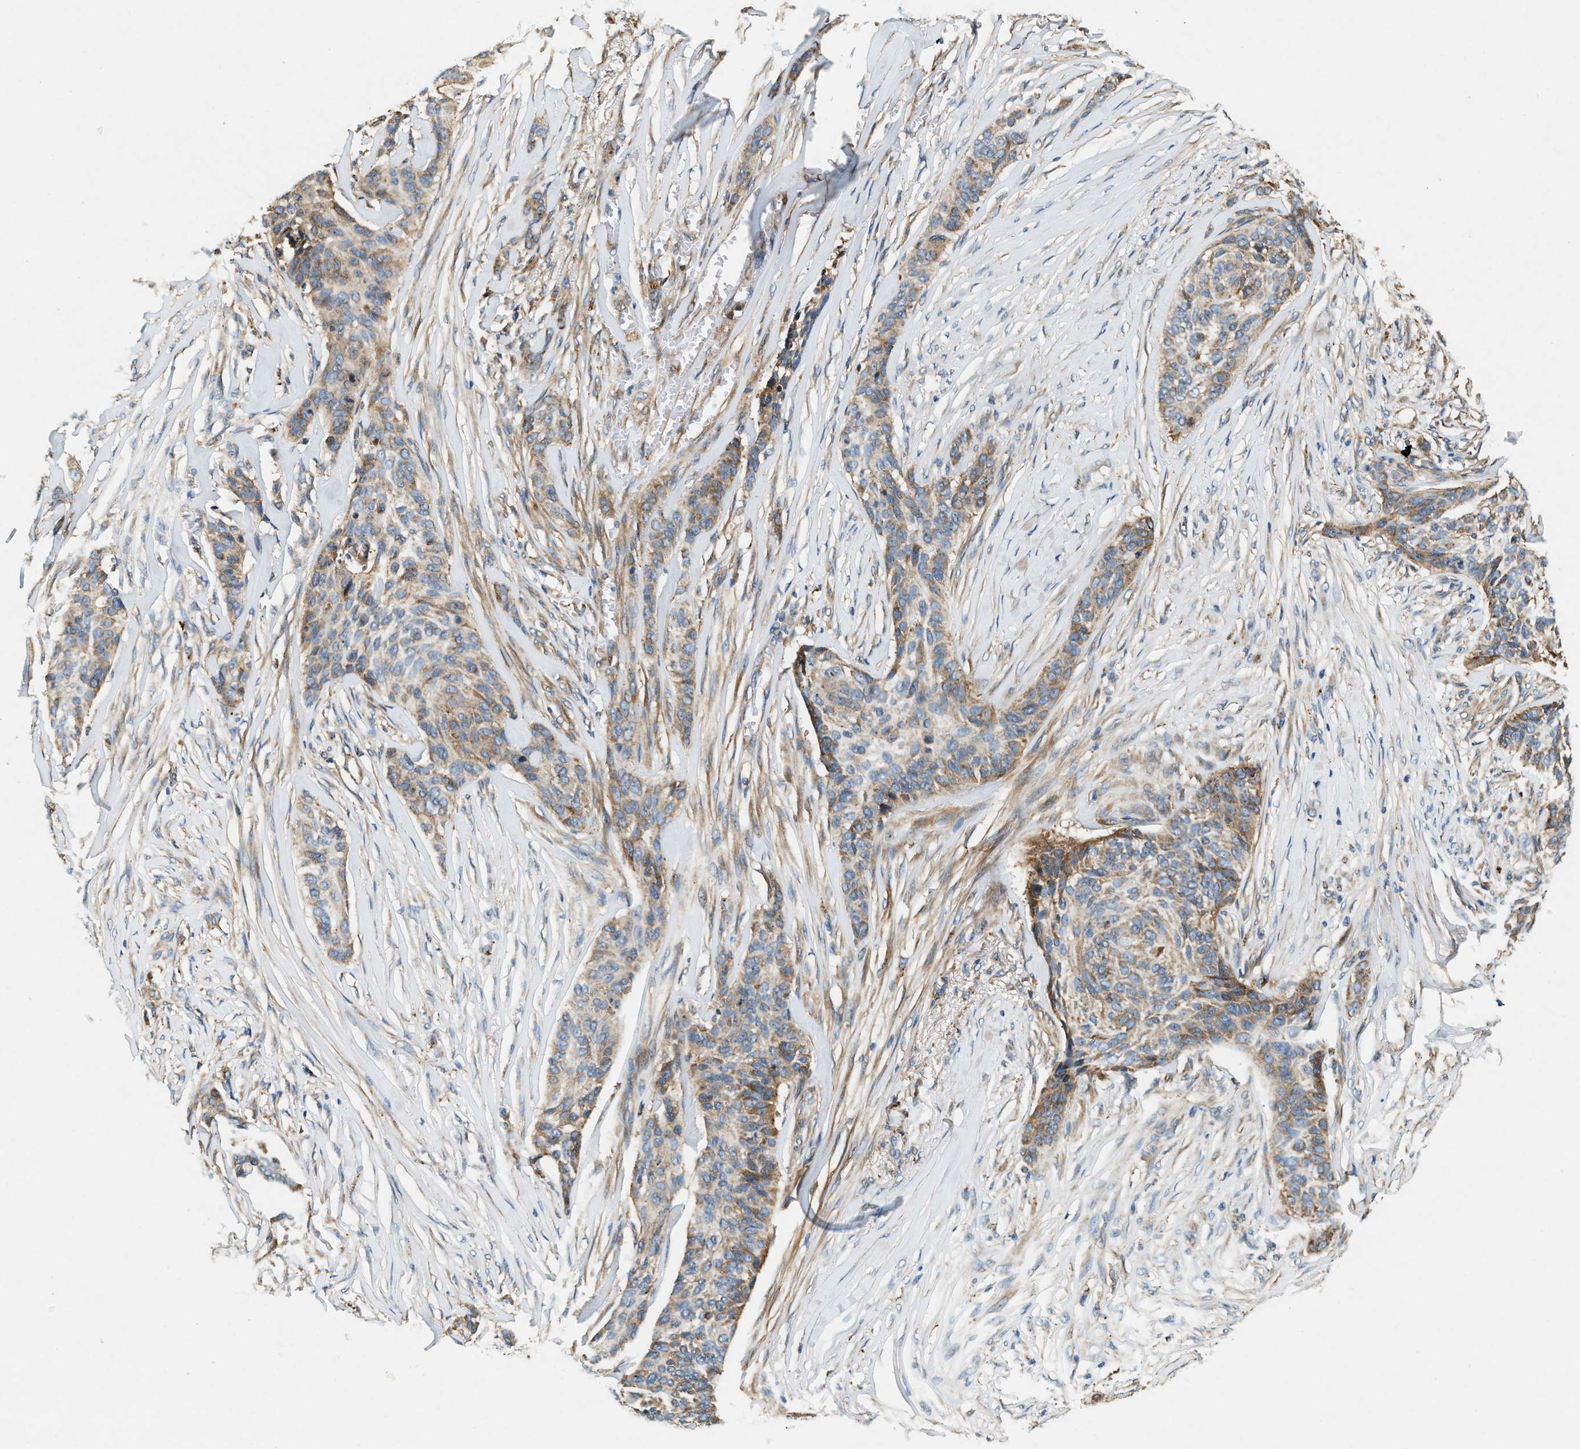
{"staining": {"intensity": "moderate", "quantity": "25%-75%", "location": "cytoplasmic/membranous"}, "tissue": "skin cancer", "cell_type": "Tumor cells", "image_type": "cancer", "snomed": [{"axis": "morphology", "description": "Basal cell carcinoma"}, {"axis": "topography", "description": "Skin"}], "caption": "Immunohistochemistry (IHC) micrograph of neoplastic tissue: human basal cell carcinoma (skin) stained using immunohistochemistry (IHC) exhibits medium levels of moderate protein expression localized specifically in the cytoplasmic/membranous of tumor cells, appearing as a cytoplasmic/membranous brown color.", "gene": "DUSP10", "patient": {"sex": "male", "age": 85}}